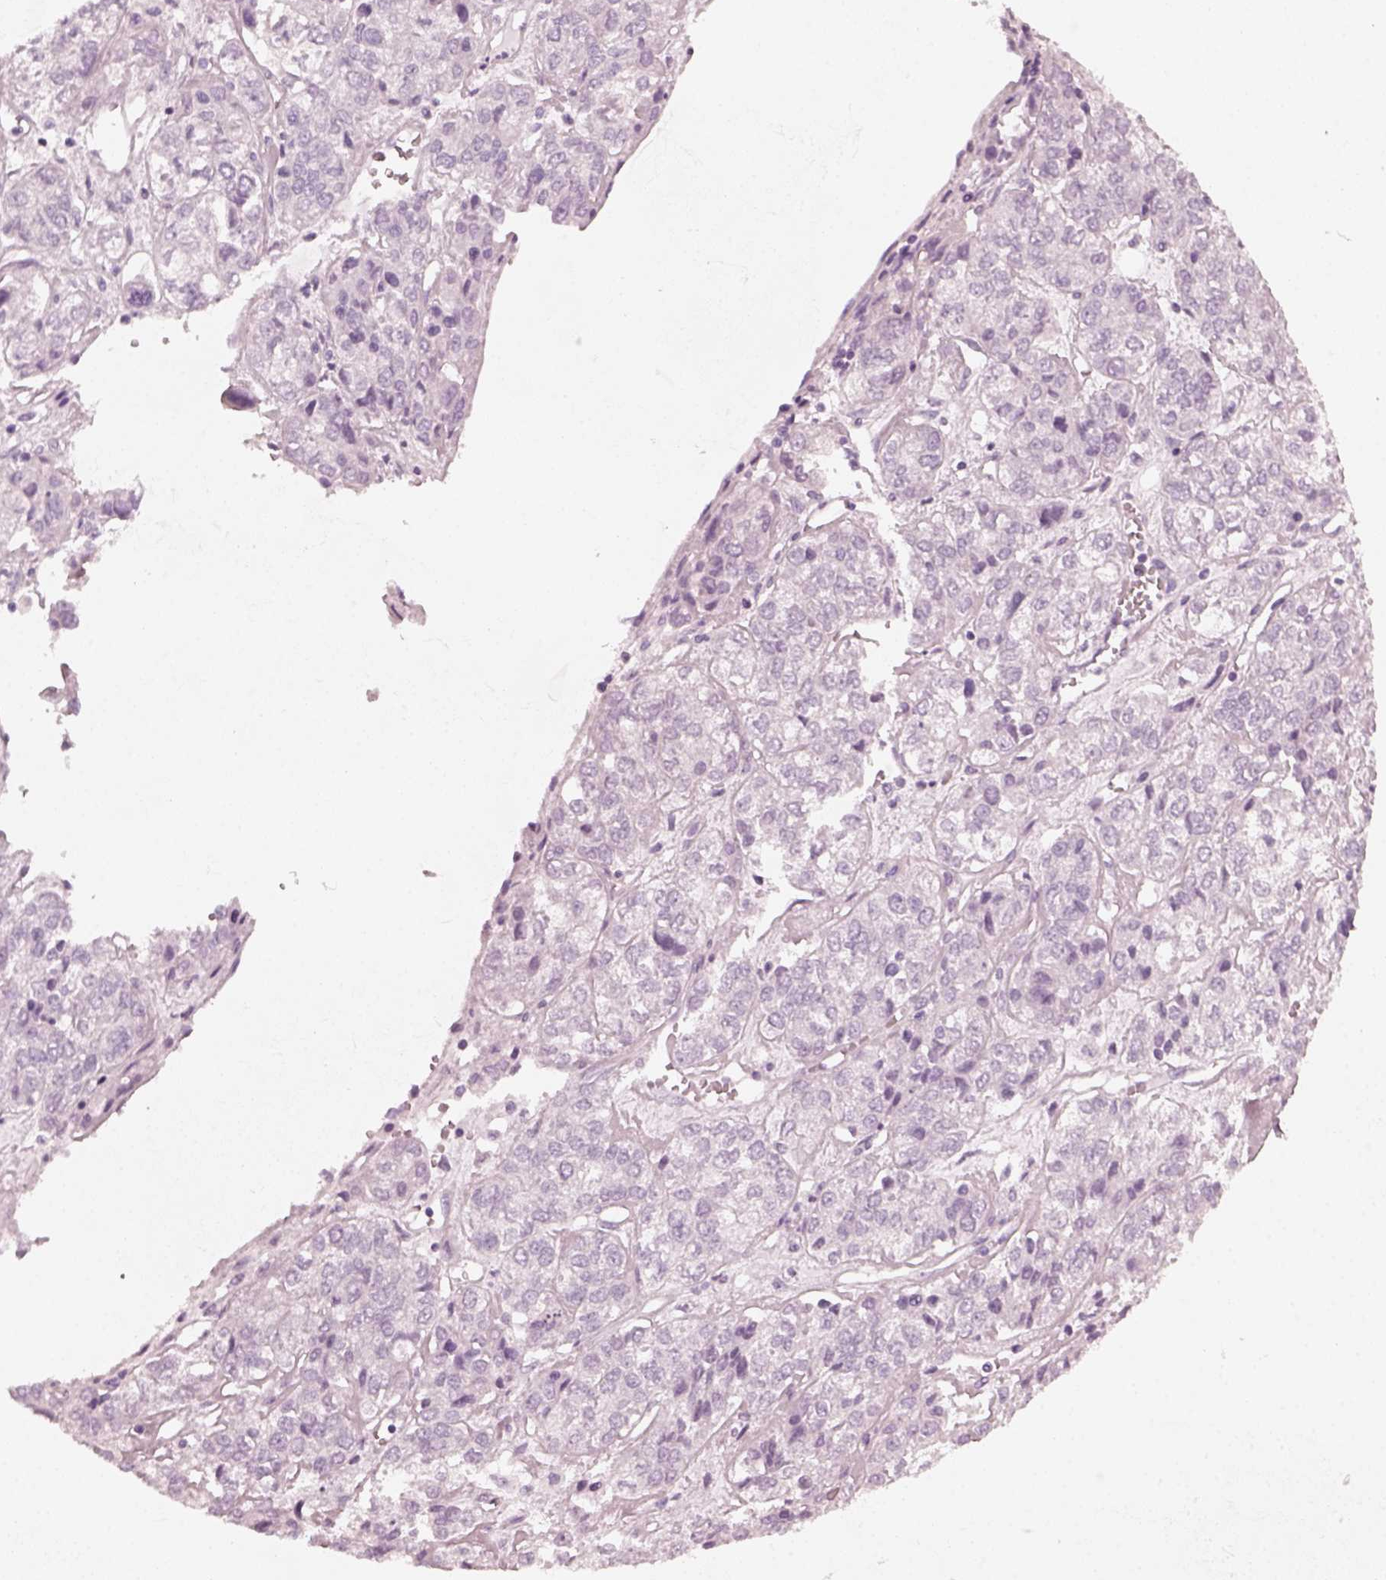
{"staining": {"intensity": "negative", "quantity": "none", "location": "none"}, "tissue": "ovarian cancer", "cell_type": "Tumor cells", "image_type": "cancer", "snomed": [{"axis": "morphology", "description": "Carcinoma, endometroid"}, {"axis": "topography", "description": "Ovary"}], "caption": "Immunohistochemistry (IHC) micrograph of neoplastic tissue: ovarian endometroid carcinoma stained with DAB shows no significant protein expression in tumor cells. Brightfield microscopy of immunohistochemistry stained with DAB (3,3'-diaminobenzidine) (brown) and hematoxylin (blue), captured at high magnification.", "gene": "CRYBA2", "patient": {"sex": "female", "age": 64}}